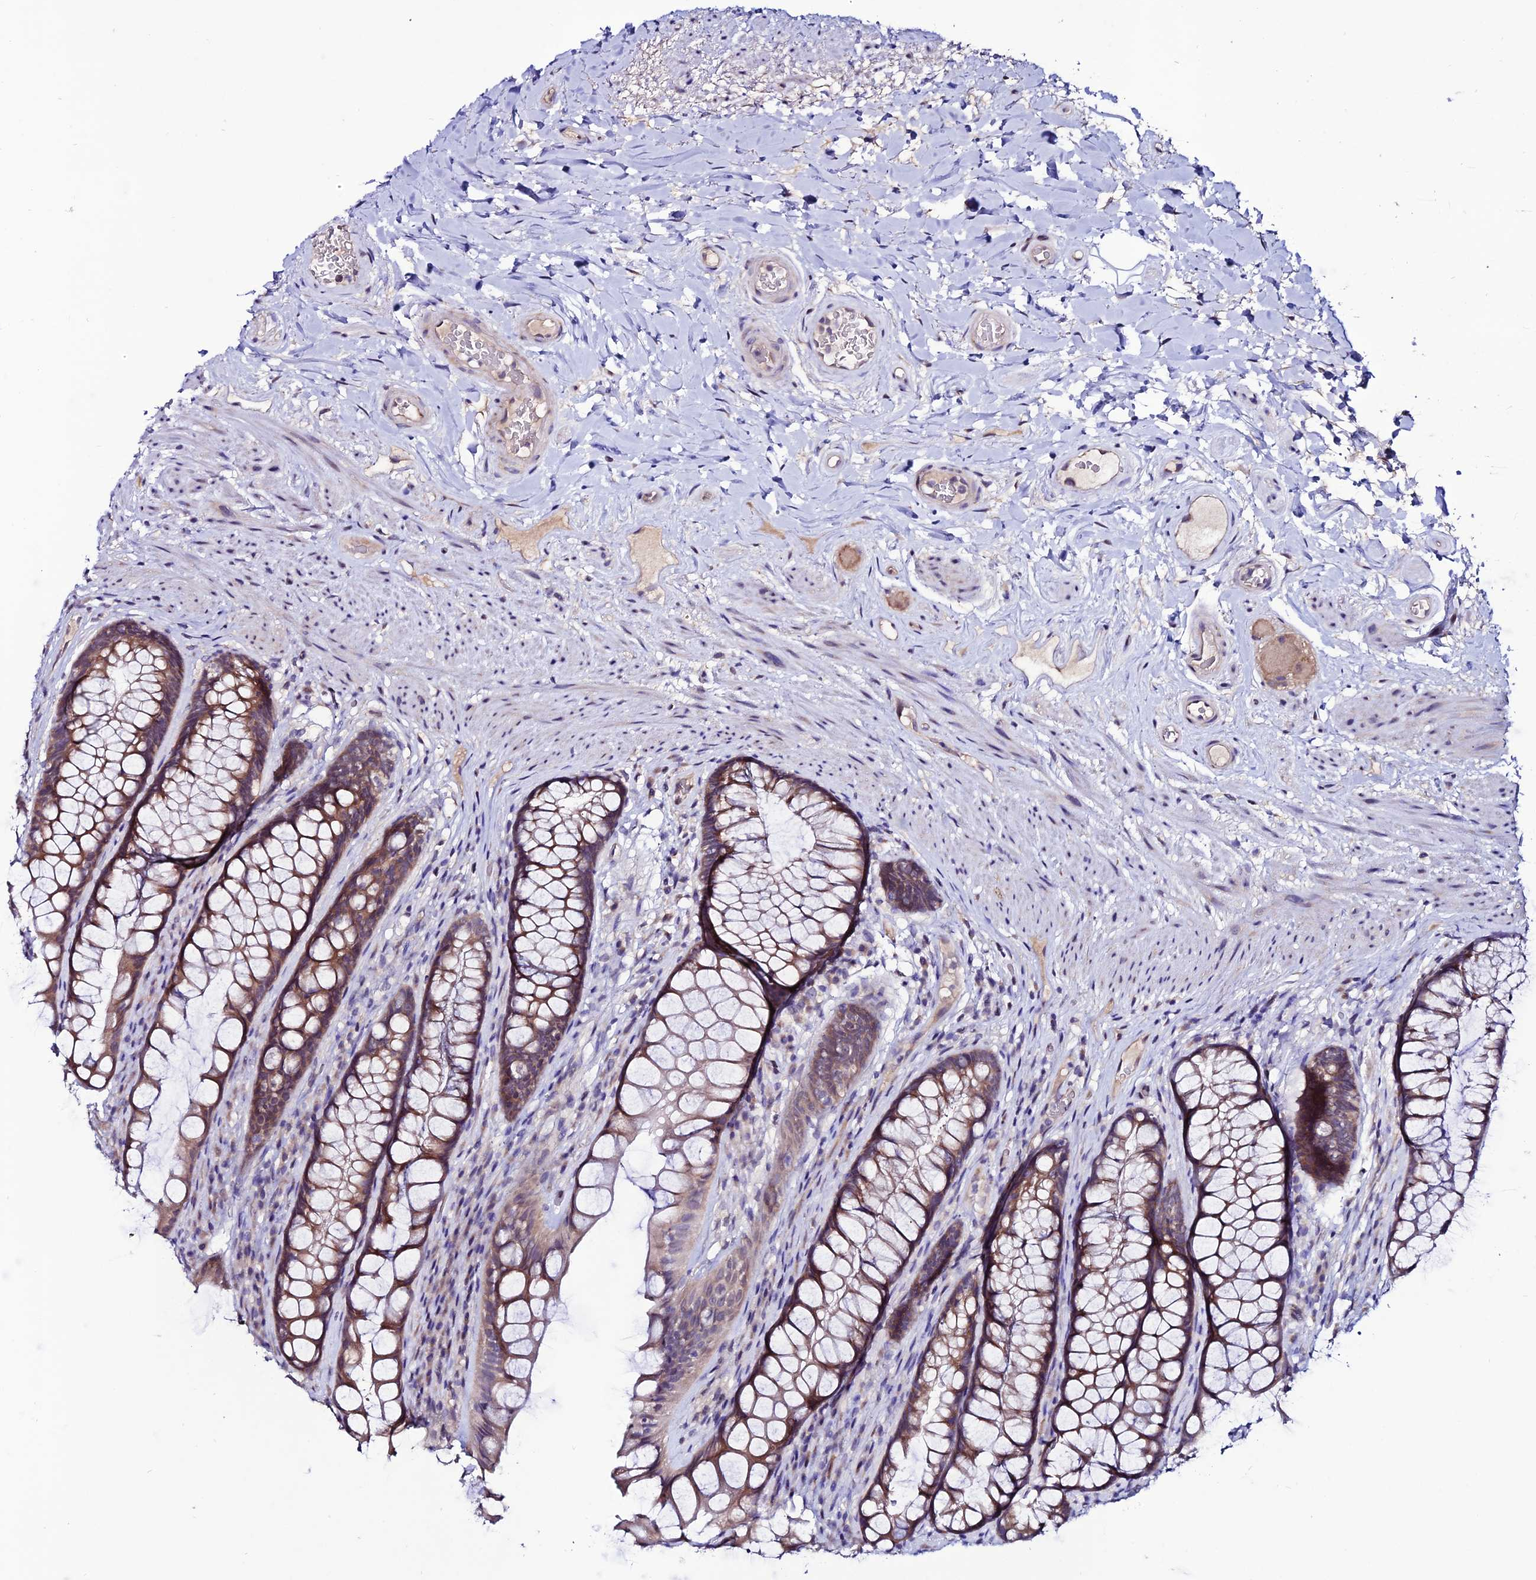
{"staining": {"intensity": "moderate", "quantity": ">75%", "location": "cytoplasmic/membranous"}, "tissue": "rectum", "cell_type": "Glandular cells", "image_type": "normal", "snomed": [{"axis": "morphology", "description": "Normal tissue, NOS"}, {"axis": "topography", "description": "Rectum"}], "caption": "Approximately >75% of glandular cells in unremarkable rectum exhibit moderate cytoplasmic/membranous protein staining as visualized by brown immunohistochemical staining.", "gene": "FZD8", "patient": {"sex": "male", "age": 74}}